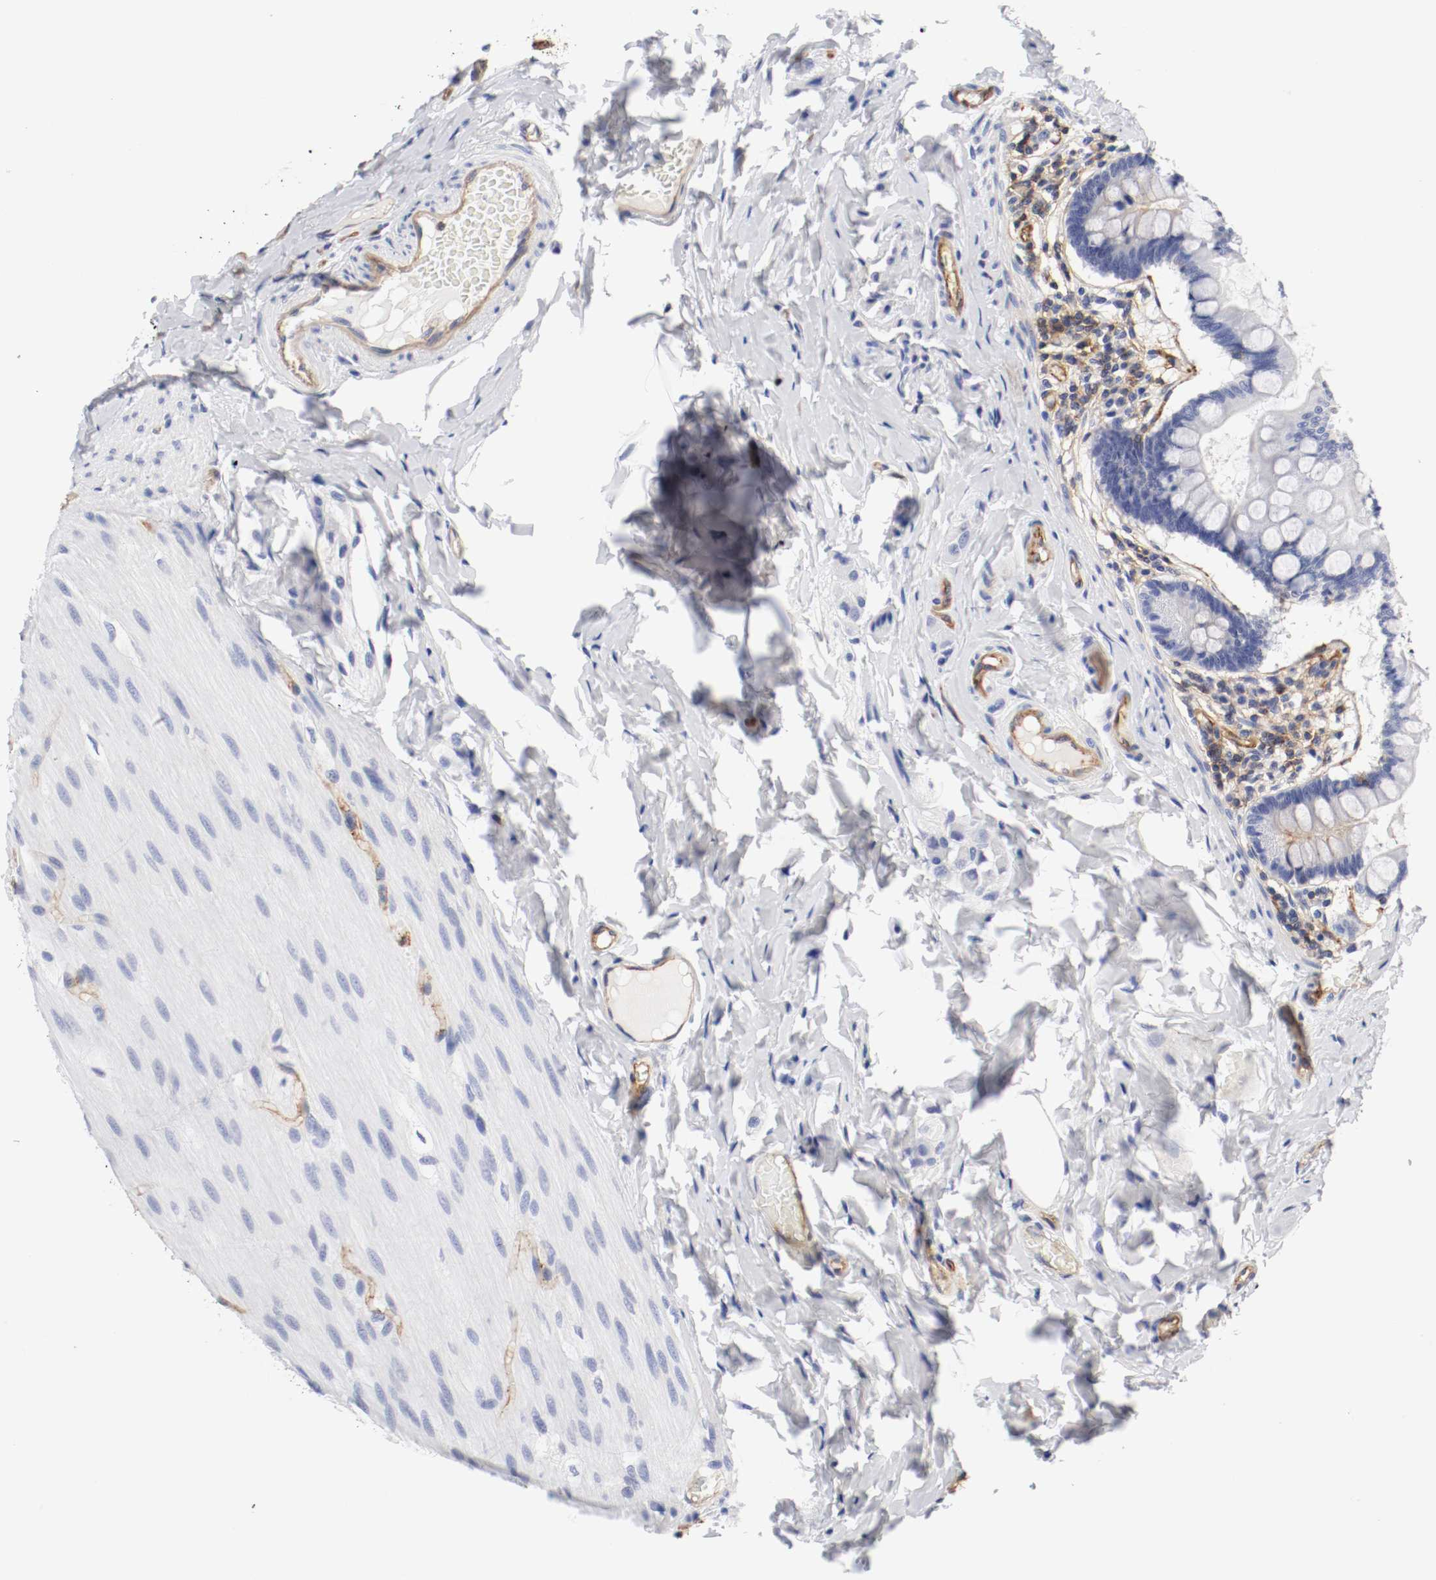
{"staining": {"intensity": "negative", "quantity": "none", "location": "none"}, "tissue": "small intestine", "cell_type": "Glandular cells", "image_type": "normal", "snomed": [{"axis": "morphology", "description": "Normal tissue, NOS"}, {"axis": "topography", "description": "Small intestine"}], "caption": "This image is of unremarkable small intestine stained with IHC to label a protein in brown with the nuclei are counter-stained blue. There is no staining in glandular cells.", "gene": "IFITM1", "patient": {"sex": "male", "age": 41}}